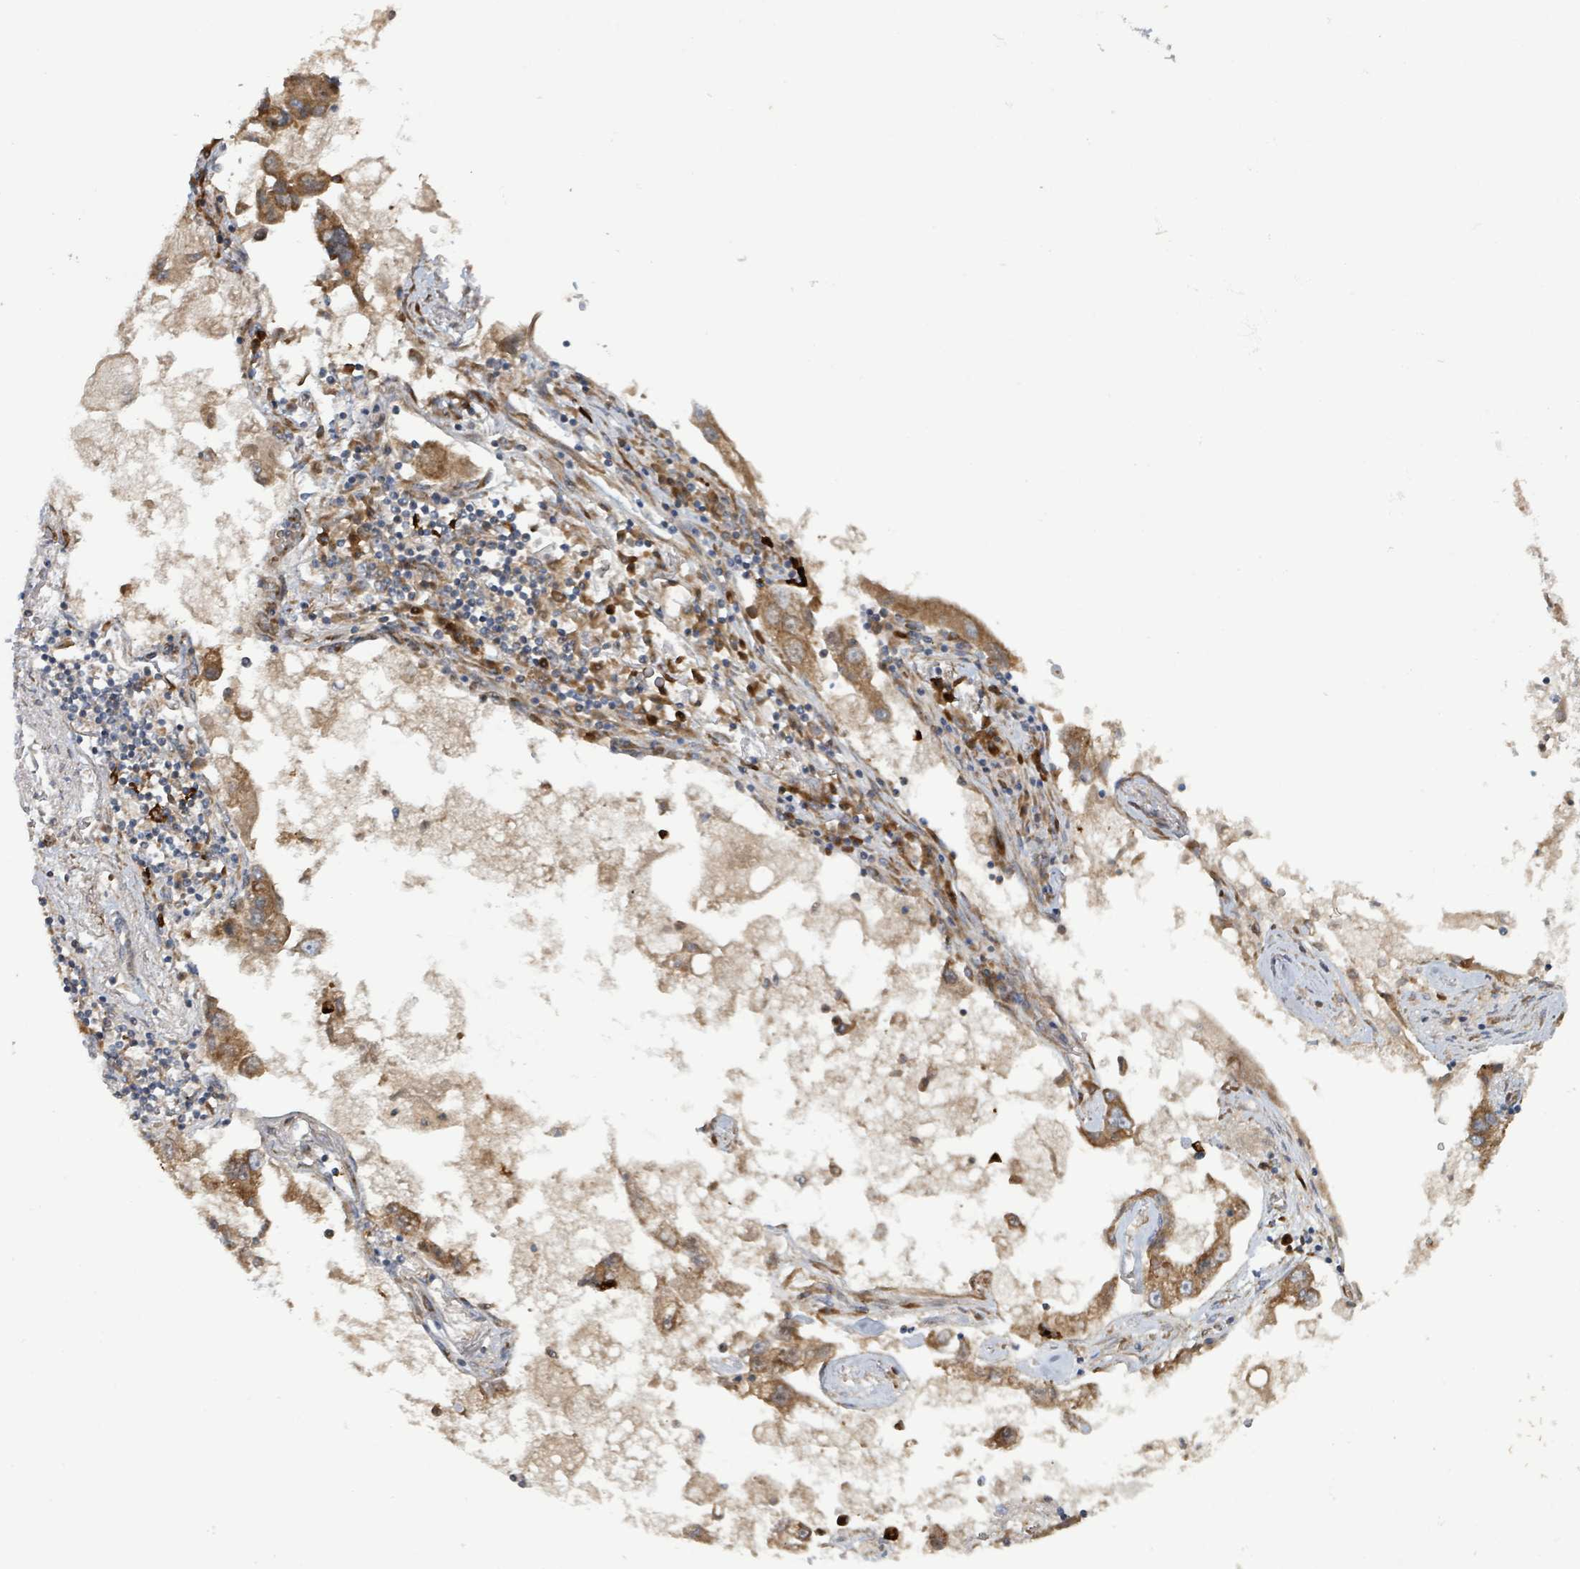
{"staining": {"intensity": "strong", "quantity": ">75%", "location": "cytoplasmic/membranous"}, "tissue": "lung cancer", "cell_type": "Tumor cells", "image_type": "cancer", "snomed": [{"axis": "morphology", "description": "Adenocarcinoma, NOS"}, {"axis": "topography", "description": "Lung"}], "caption": "Strong cytoplasmic/membranous protein positivity is appreciated in about >75% of tumor cells in adenocarcinoma (lung).", "gene": "OR51E1", "patient": {"sex": "female", "age": 54}}